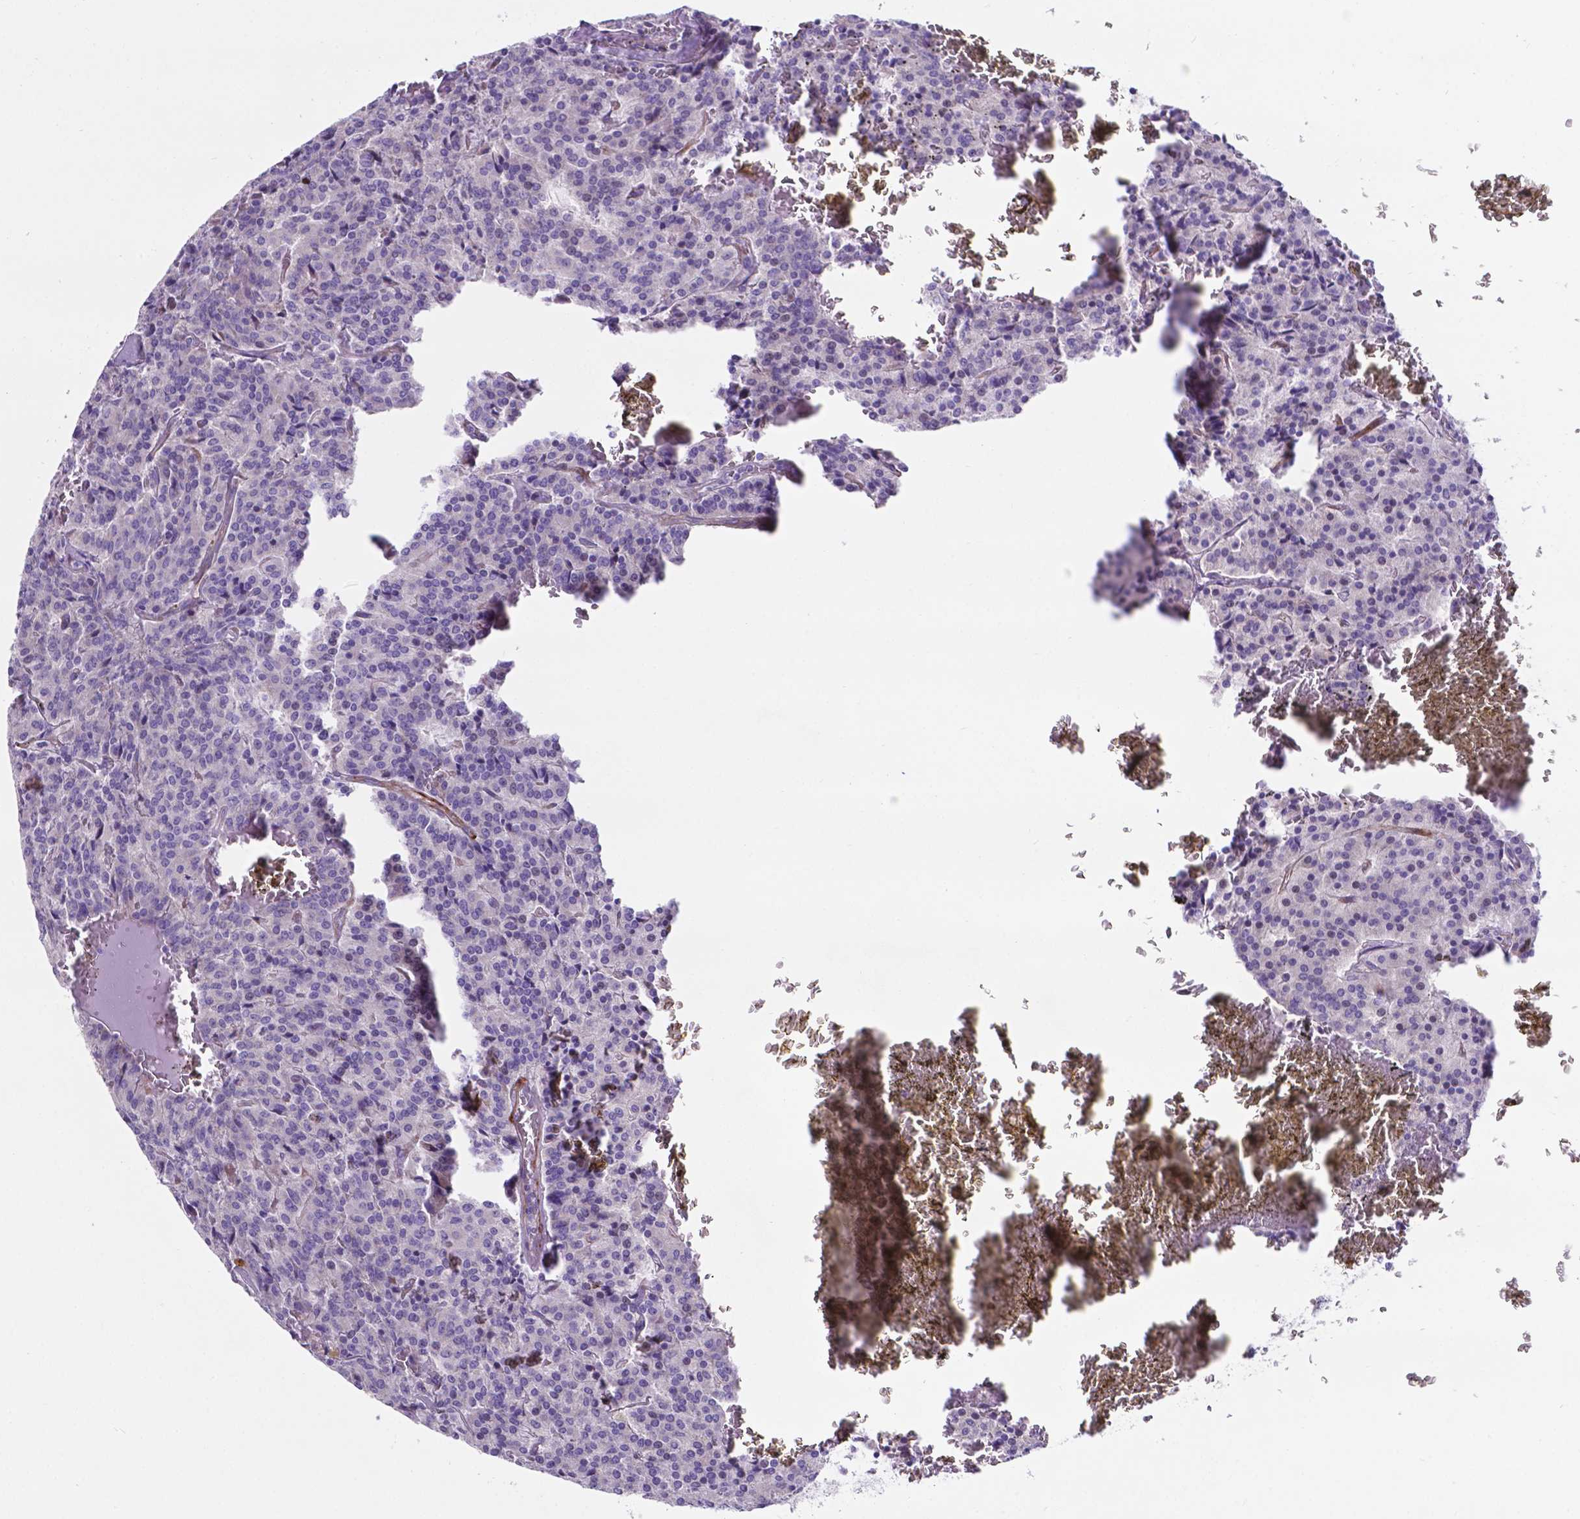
{"staining": {"intensity": "negative", "quantity": "none", "location": "none"}, "tissue": "carcinoid", "cell_type": "Tumor cells", "image_type": "cancer", "snomed": [{"axis": "morphology", "description": "Carcinoid, malignant, NOS"}, {"axis": "topography", "description": "Lung"}], "caption": "This is an immunohistochemistry (IHC) histopathology image of carcinoid. There is no positivity in tumor cells.", "gene": "PFKFB4", "patient": {"sex": "male", "age": 70}}